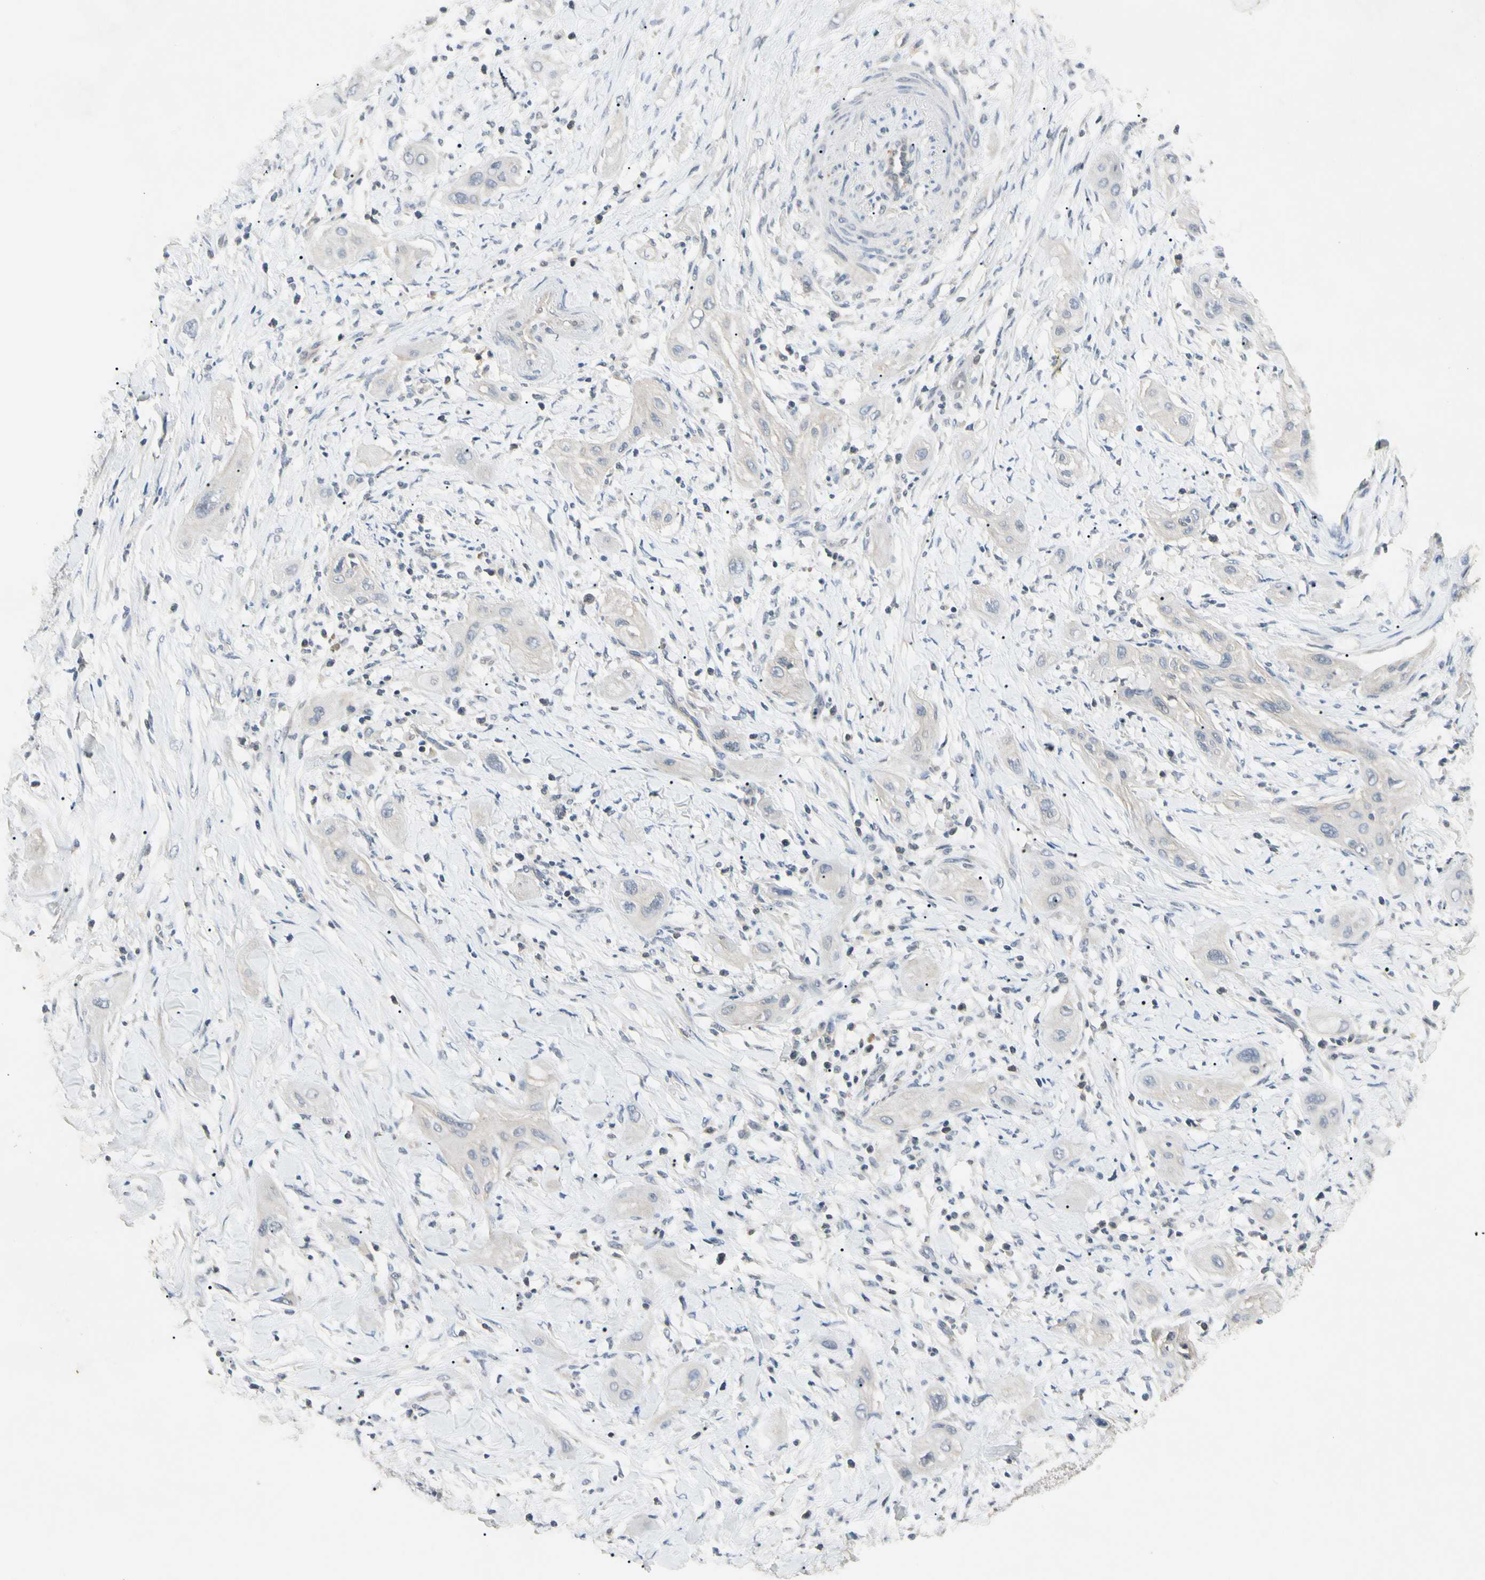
{"staining": {"intensity": "negative", "quantity": "none", "location": "none"}, "tissue": "lung cancer", "cell_type": "Tumor cells", "image_type": "cancer", "snomed": [{"axis": "morphology", "description": "Squamous cell carcinoma, NOS"}, {"axis": "topography", "description": "Lung"}], "caption": "Immunohistochemistry image of lung cancer (squamous cell carcinoma) stained for a protein (brown), which reveals no staining in tumor cells.", "gene": "PRSS21", "patient": {"sex": "female", "age": 47}}